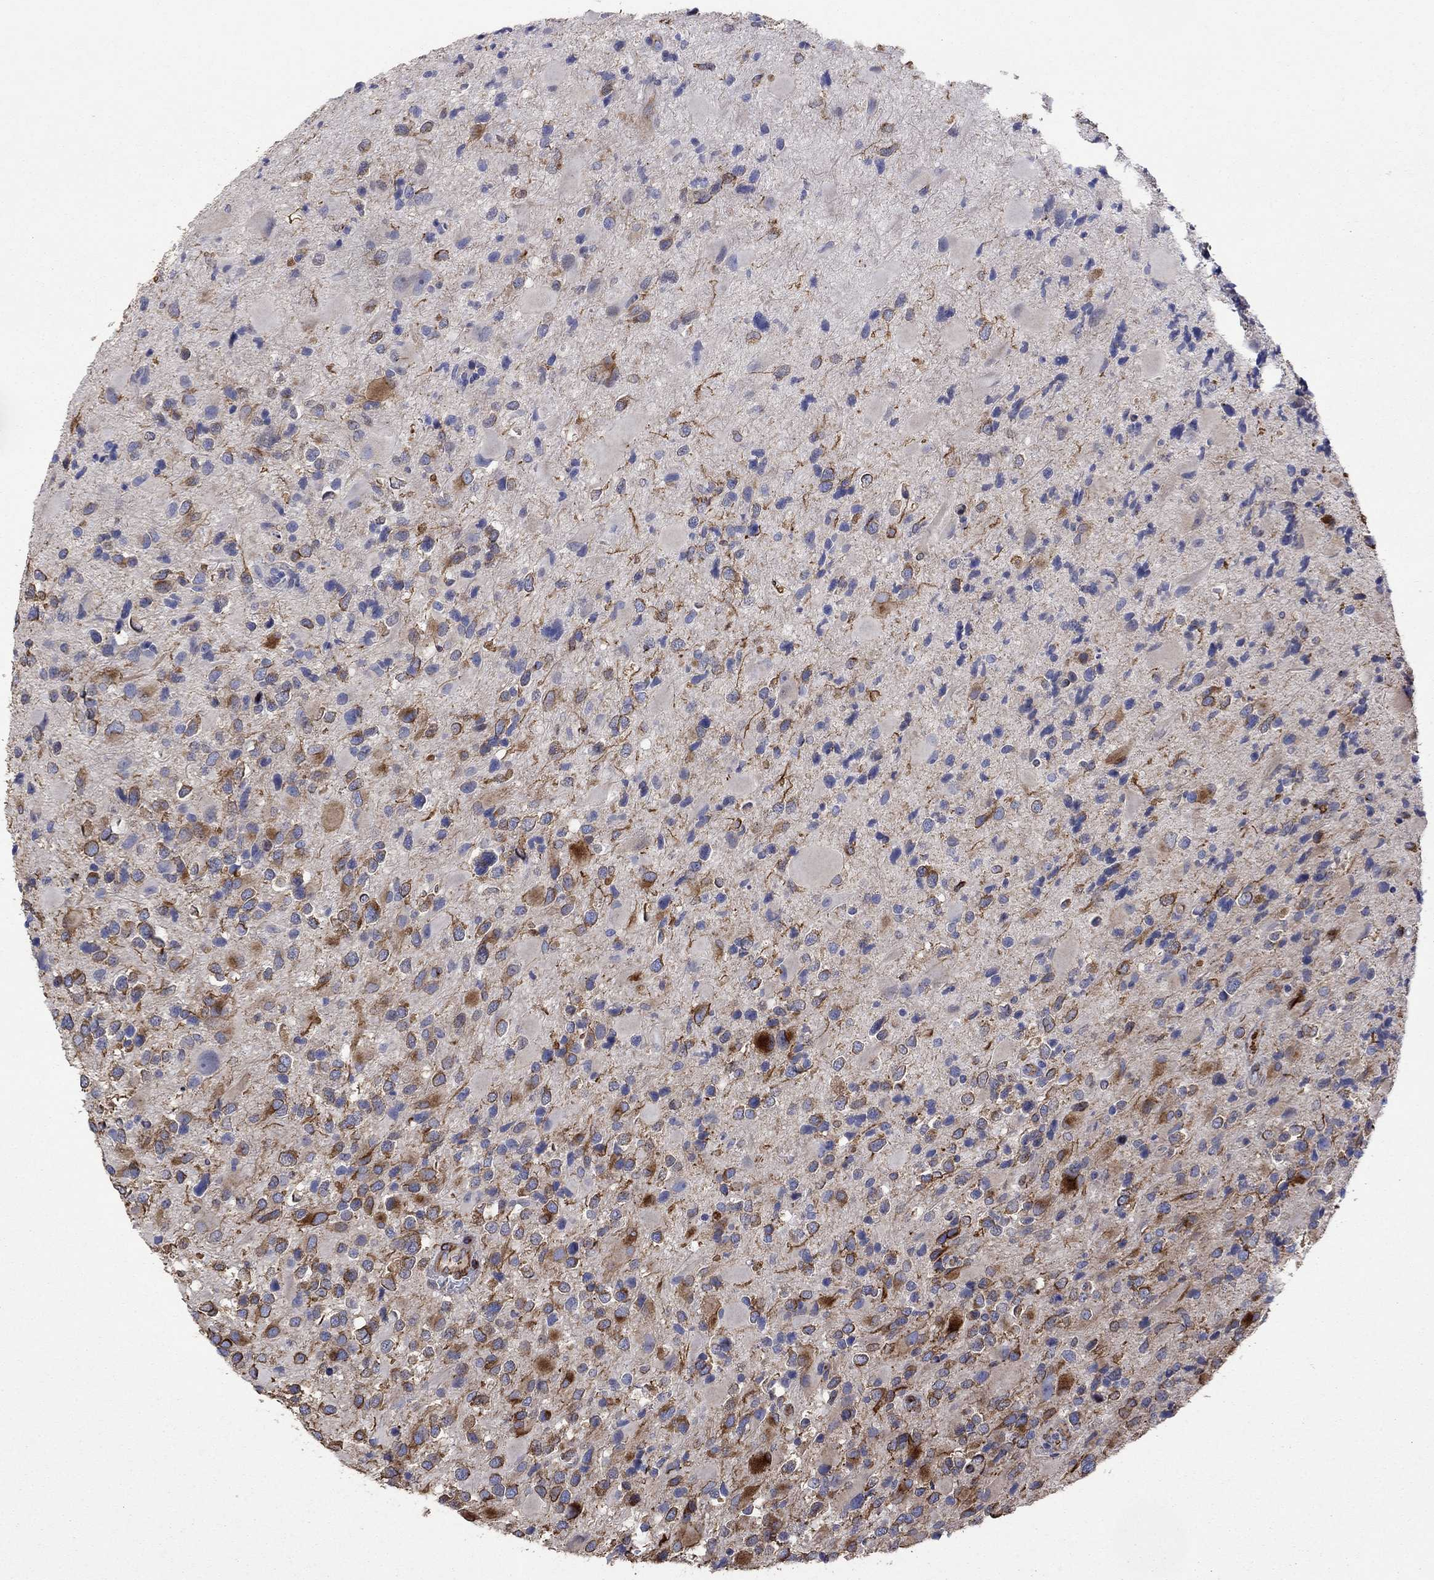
{"staining": {"intensity": "strong", "quantity": "25%-75%", "location": "cytoplasmic/membranous"}, "tissue": "glioma", "cell_type": "Tumor cells", "image_type": "cancer", "snomed": [{"axis": "morphology", "description": "Glioma, malignant, Low grade"}, {"axis": "topography", "description": "Brain"}], "caption": "DAB (3,3'-diaminobenzidine) immunohistochemical staining of human low-grade glioma (malignant) reveals strong cytoplasmic/membranous protein staining in about 25%-75% of tumor cells.", "gene": "TPRN", "patient": {"sex": "female", "age": 32}}